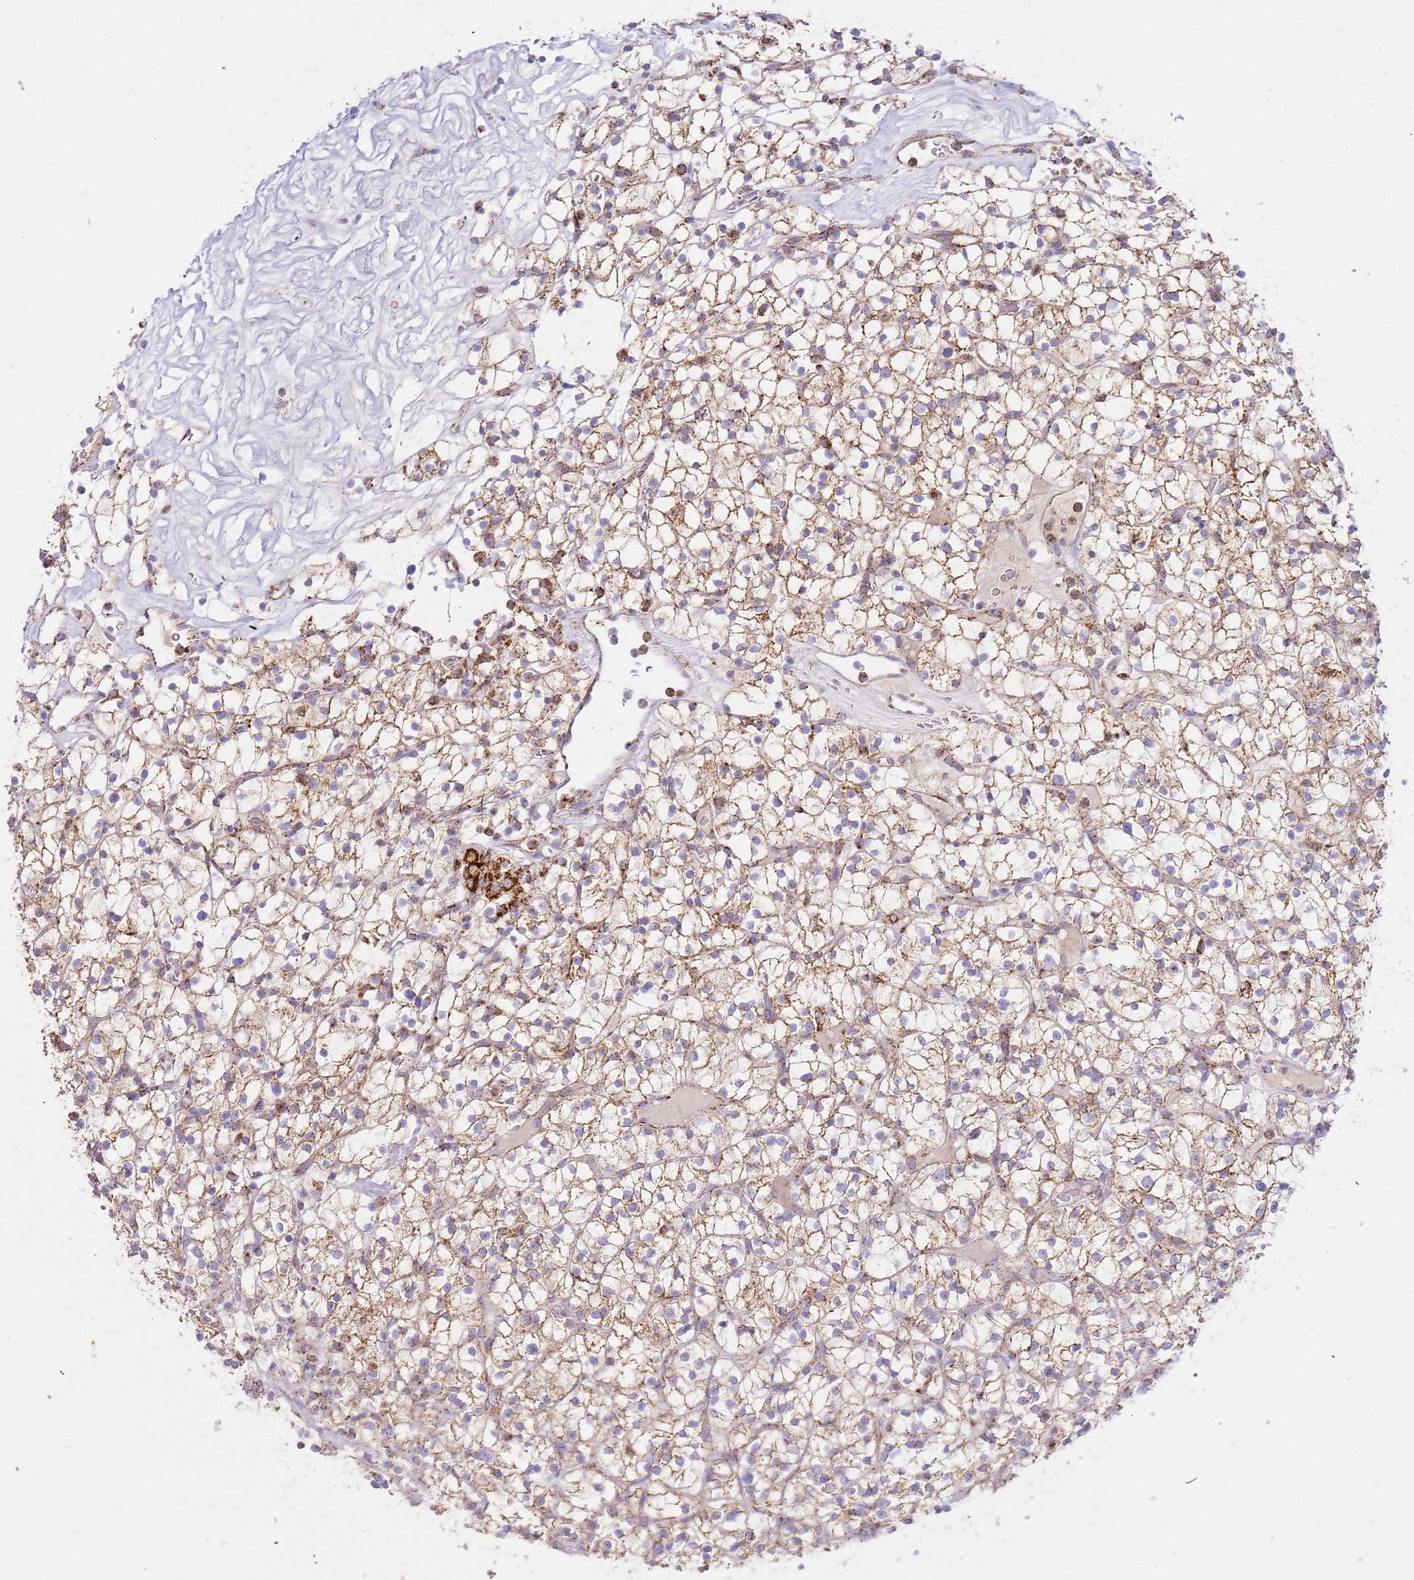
{"staining": {"intensity": "moderate", "quantity": ">75%", "location": "cytoplasmic/membranous"}, "tissue": "renal cancer", "cell_type": "Tumor cells", "image_type": "cancer", "snomed": [{"axis": "morphology", "description": "Adenocarcinoma, NOS"}, {"axis": "topography", "description": "Kidney"}], "caption": "Immunohistochemistry histopathology image of neoplastic tissue: renal cancer stained using immunohistochemistry (IHC) reveals medium levels of moderate protein expression localized specifically in the cytoplasmic/membranous of tumor cells, appearing as a cytoplasmic/membranous brown color.", "gene": "ZBTB39", "patient": {"sex": "female", "age": 64}}